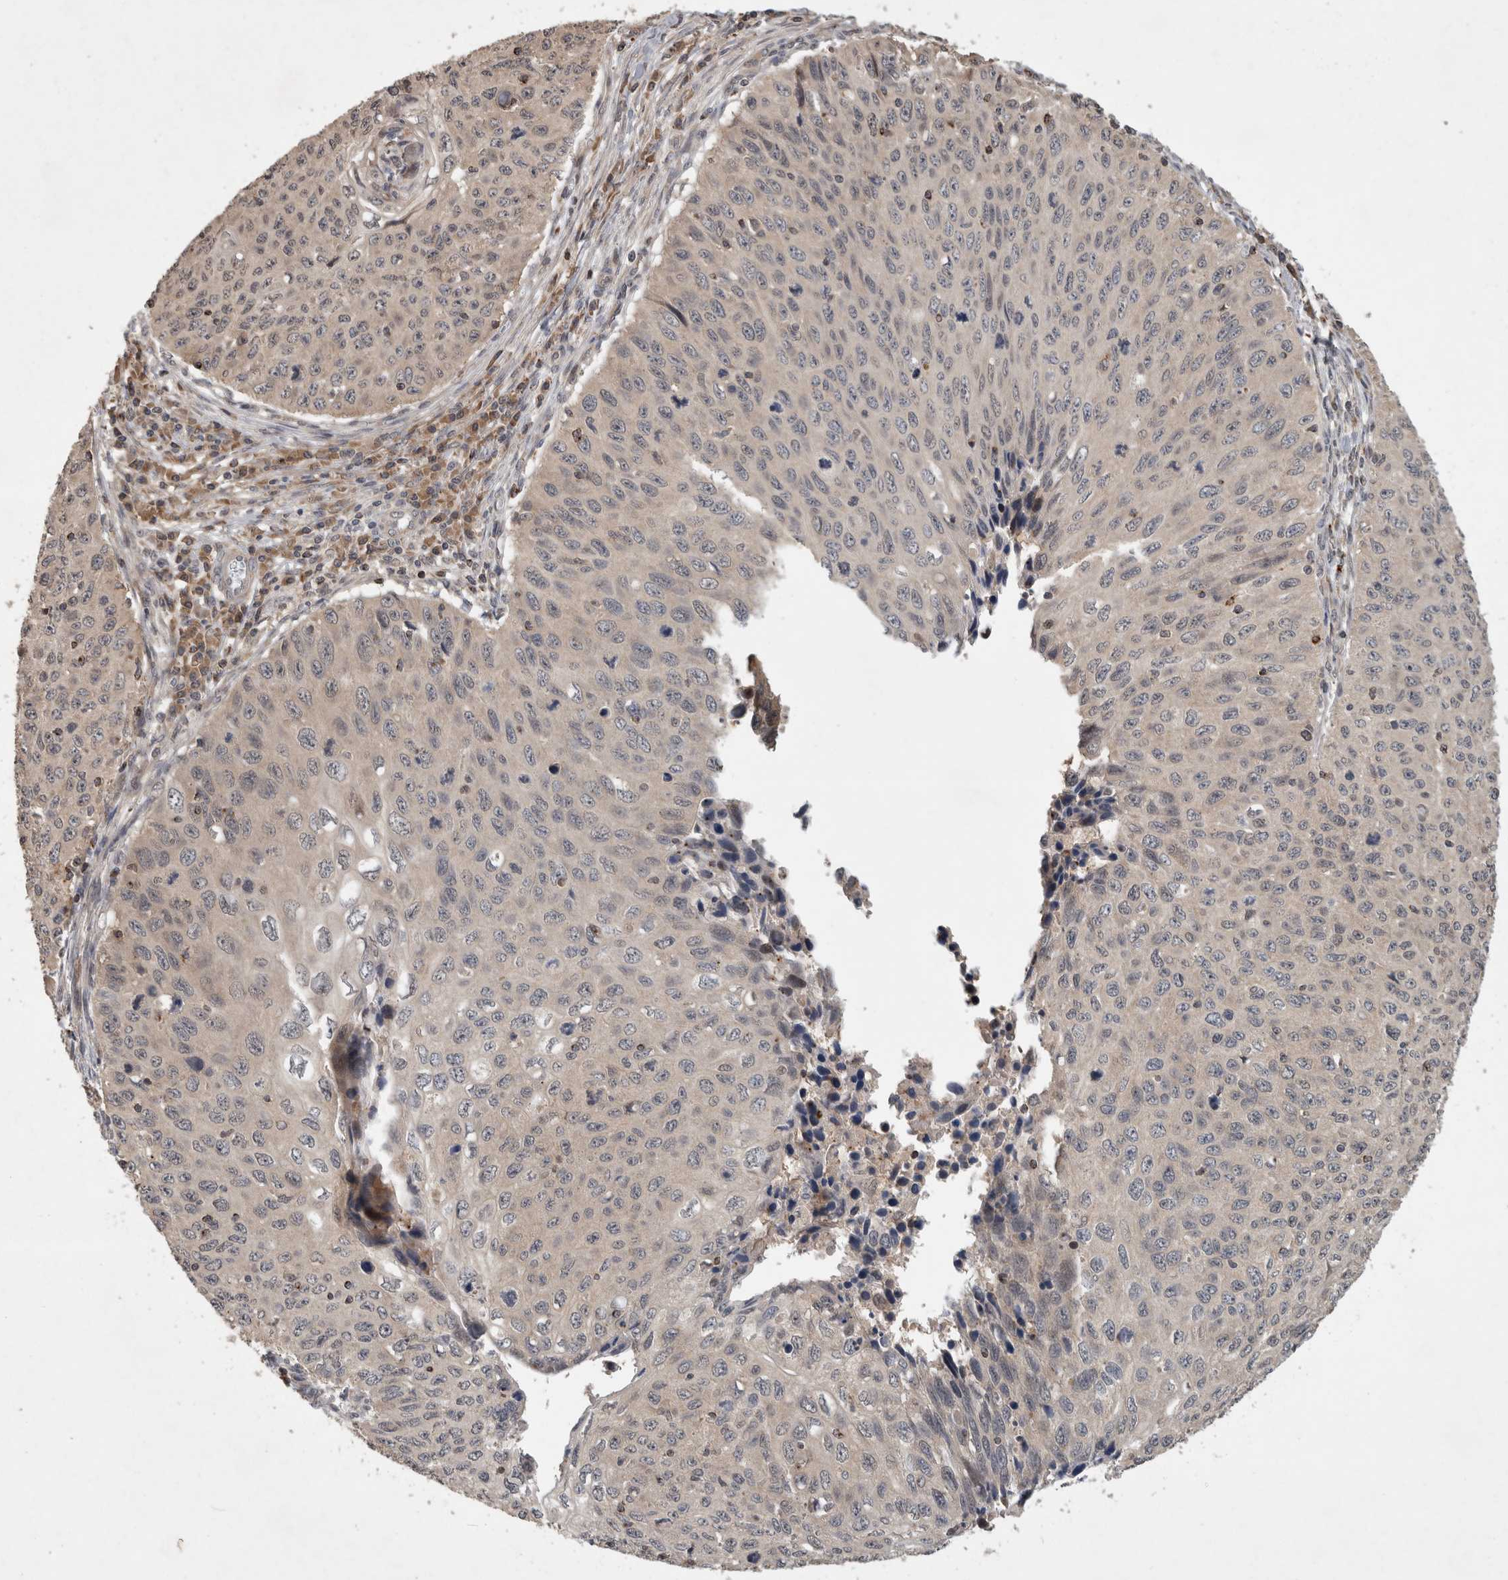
{"staining": {"intensity": "negative", "quantity": "none", "location": "none"}, "tissue": "cervical cancer", "cell_type": "Tumor cells", "image_type": "cancer", "snomed": [{"axis": "morphology", "description": "Squamous cell carcinoma, NOS"}, {"axis": "topography", "description": "Cervix"}], "caption": "This is a histopathology image of immunohistochemistry (IHC) staining of cervical cancer, which shows no expression in tumor cells.", "gene": "SERAC1", "patient": {"sex": "female", "age": 53}}